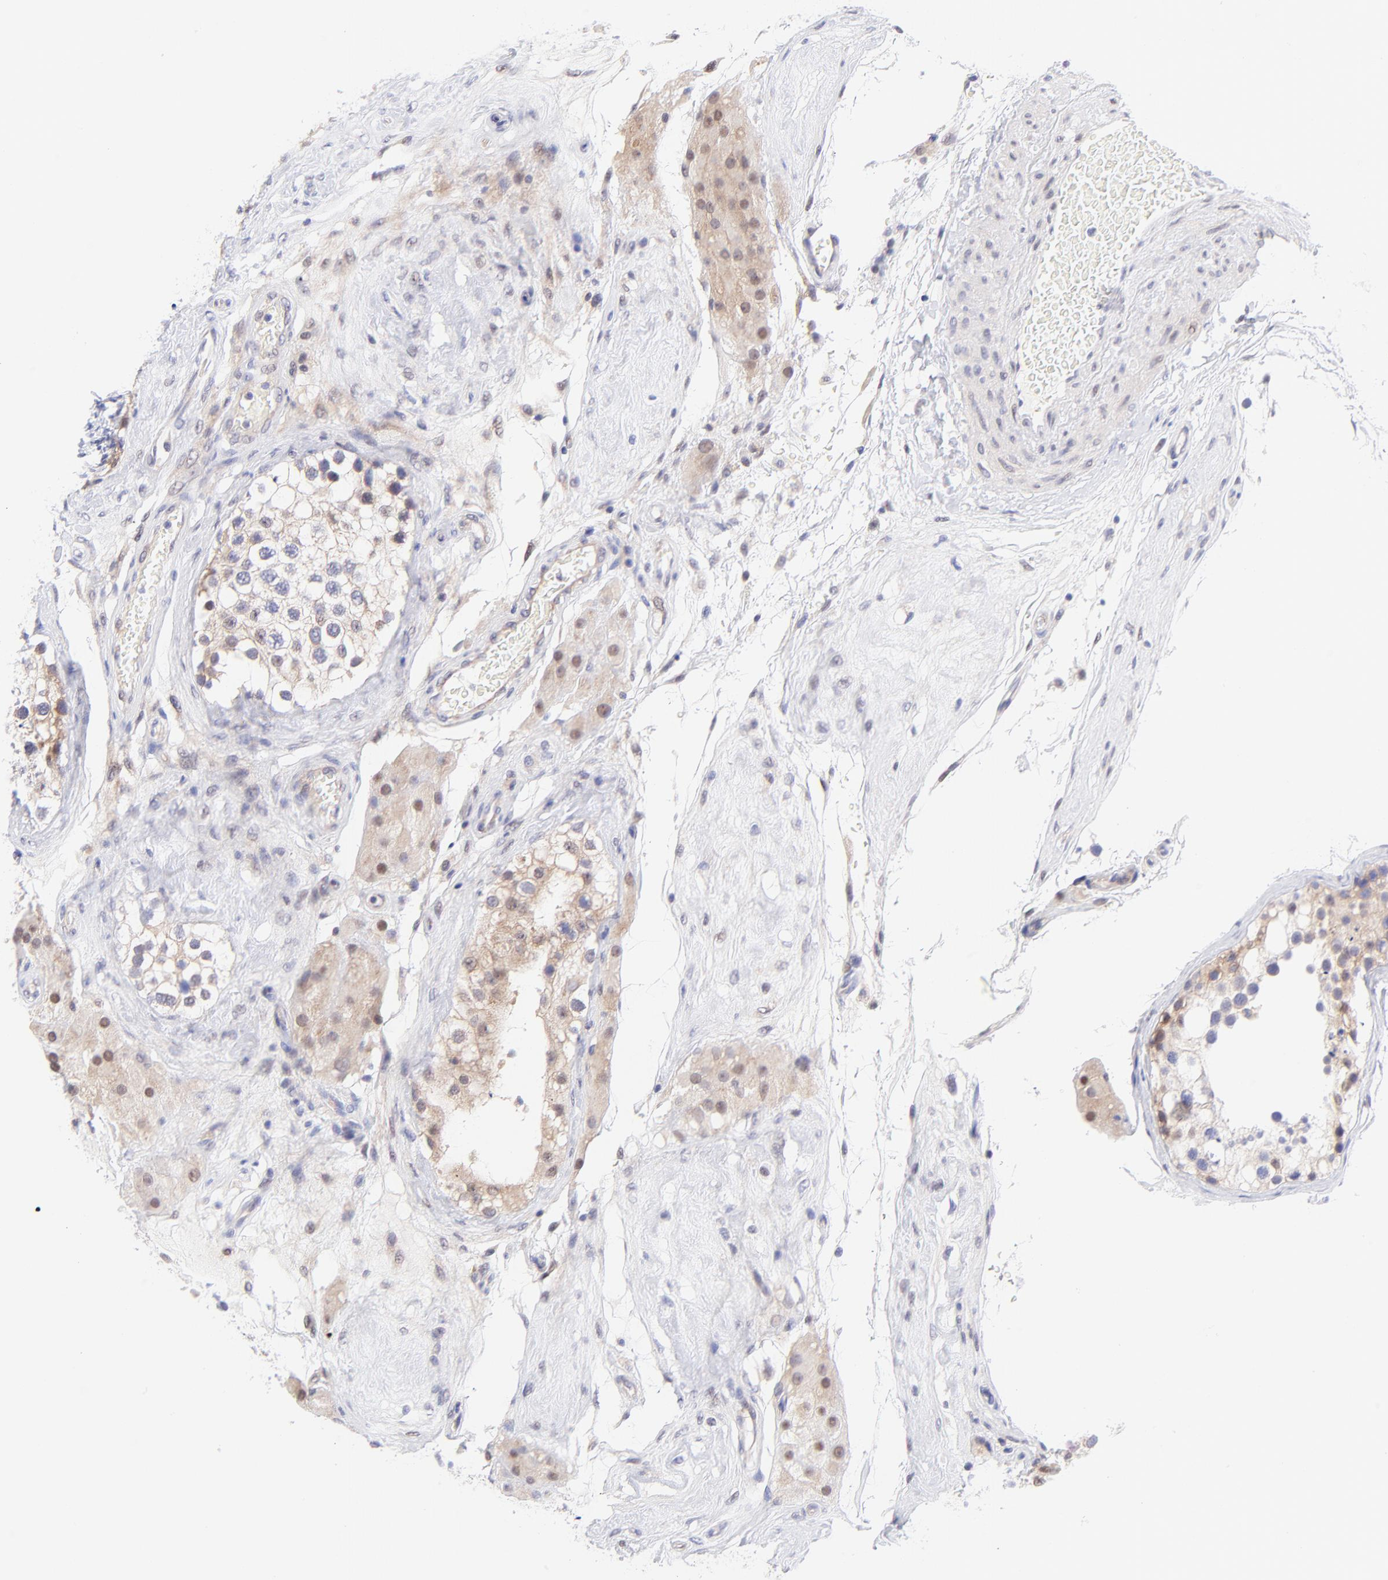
{"staining": {"intensity": "moderate", "quantity": "<25%", "location": "cytoplasmic/membranous"}, "tissue": "testis", "cell_type": "Cells in seminiferous ducts", "image_type": "normal", "snomed": [{"axis": "morphology", "description": "Normal tissue, NOS"}, {"axis": "topography", "description": "Testis"}], "caption": "Immunohistochemistry of normal testis demonstrates low levels of moderate cytoplasmic/membranous expression in about <25% of cells in seminiferous ducts. The protein is stained brown, and the nuclei are stained in blue (DAB (3,3'-diaminobenzidine) IHC with brightfield microscopy, high magnification).", "gene": "PBDC1", "patient": {"sex": "male", "age": 68}}